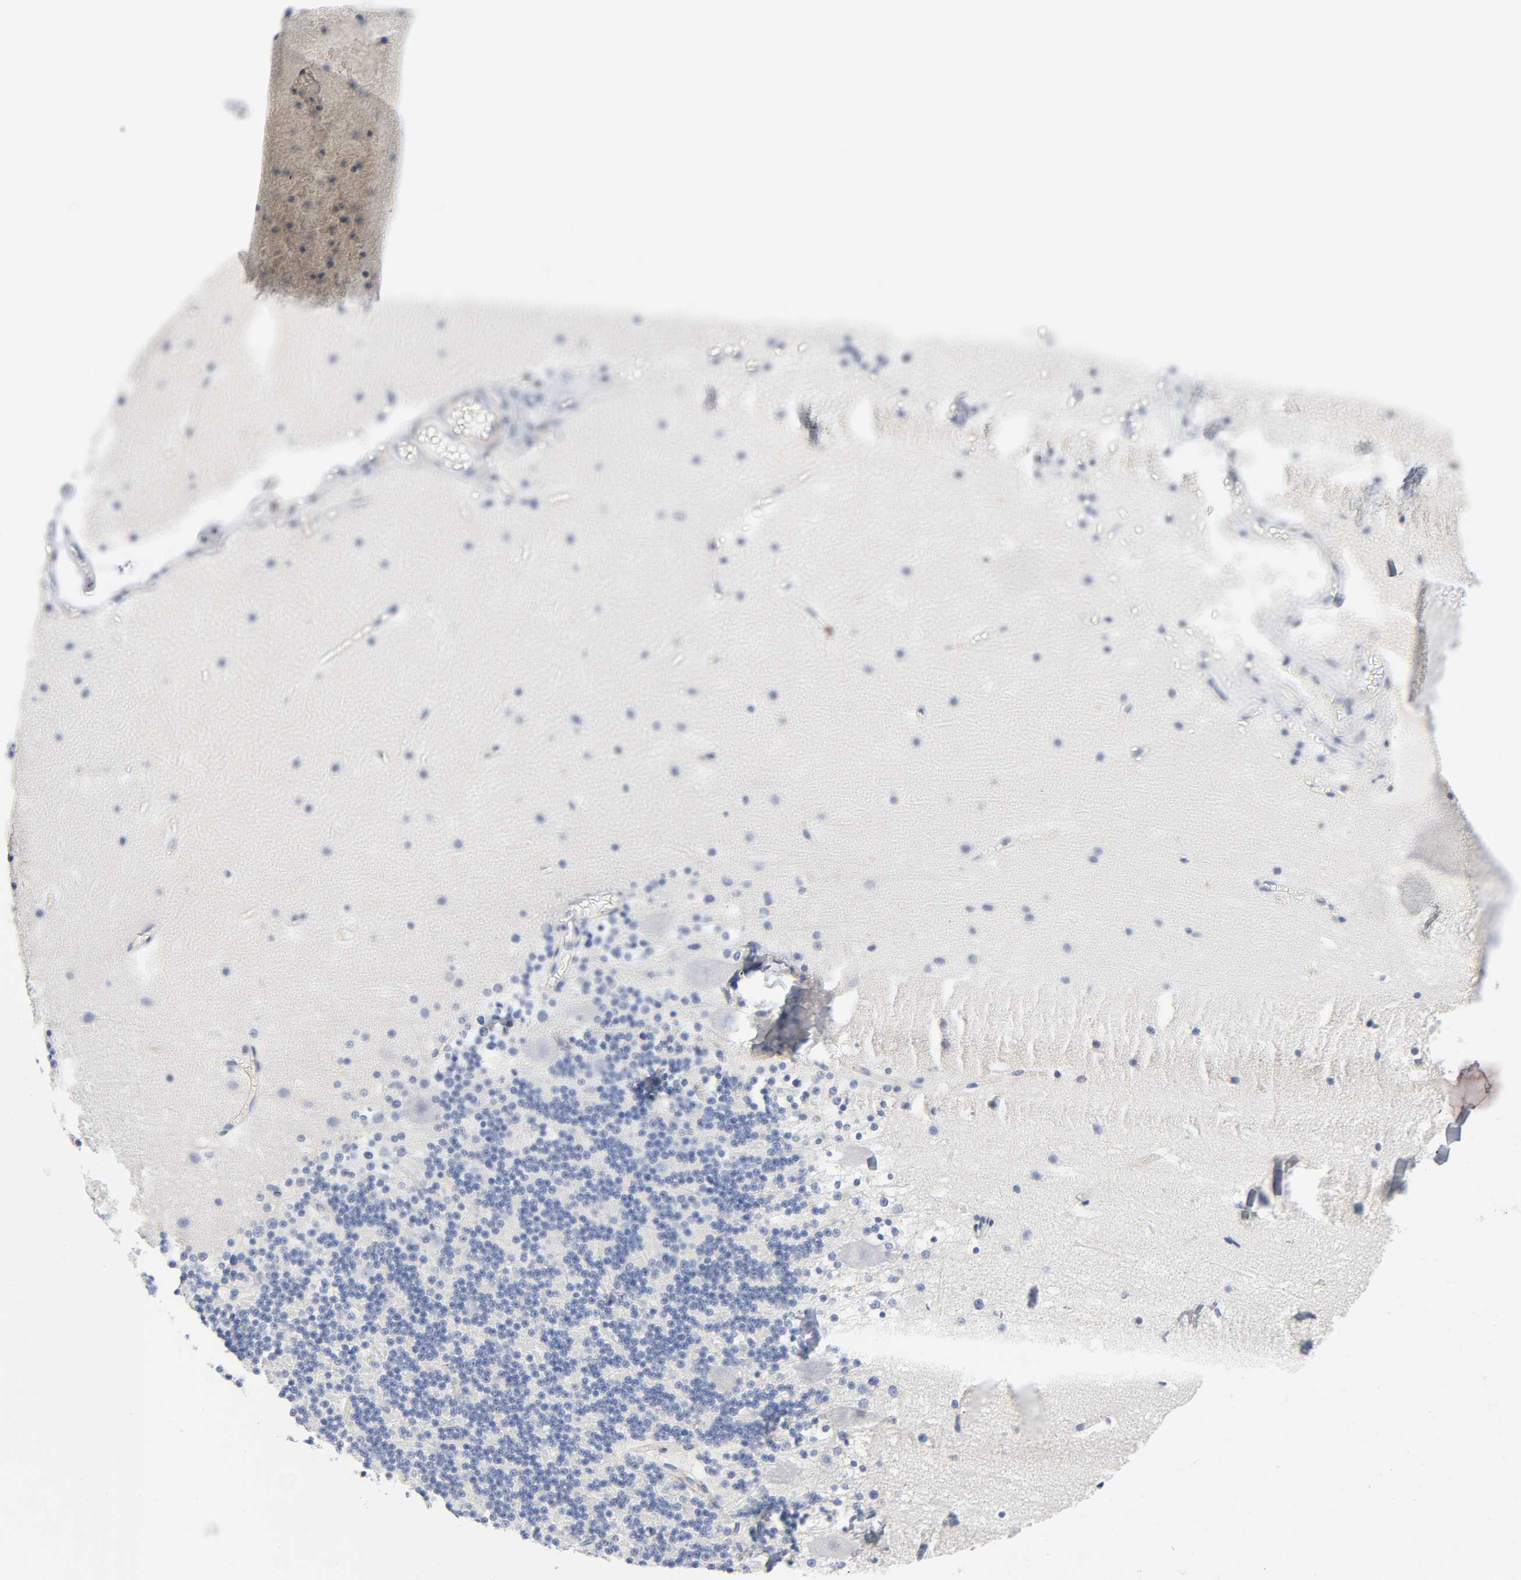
{"staining": {"intensity": "negative", "quantity": "none", "location": "none"}, "tissue": "cerebellum", "cell_type": "Cells in granular layer", "image_type": "normal", "snomed": [{"axis": "morphology", "description": "Normal tissue, NOS"}, {"axis": "topography", "description": "Cerebellum"}], "caption": "Immunohistochemical staining of unremarkable cerebellum displays no significant positivity in cells in granular layer. (Stains: DAB immunohistochemistry with hematoxylin counter stain, Microscopy: brightfield microscopy at high magnification).", "gene": "BAK1", "patient": {"sex": "male", "age": 45}}